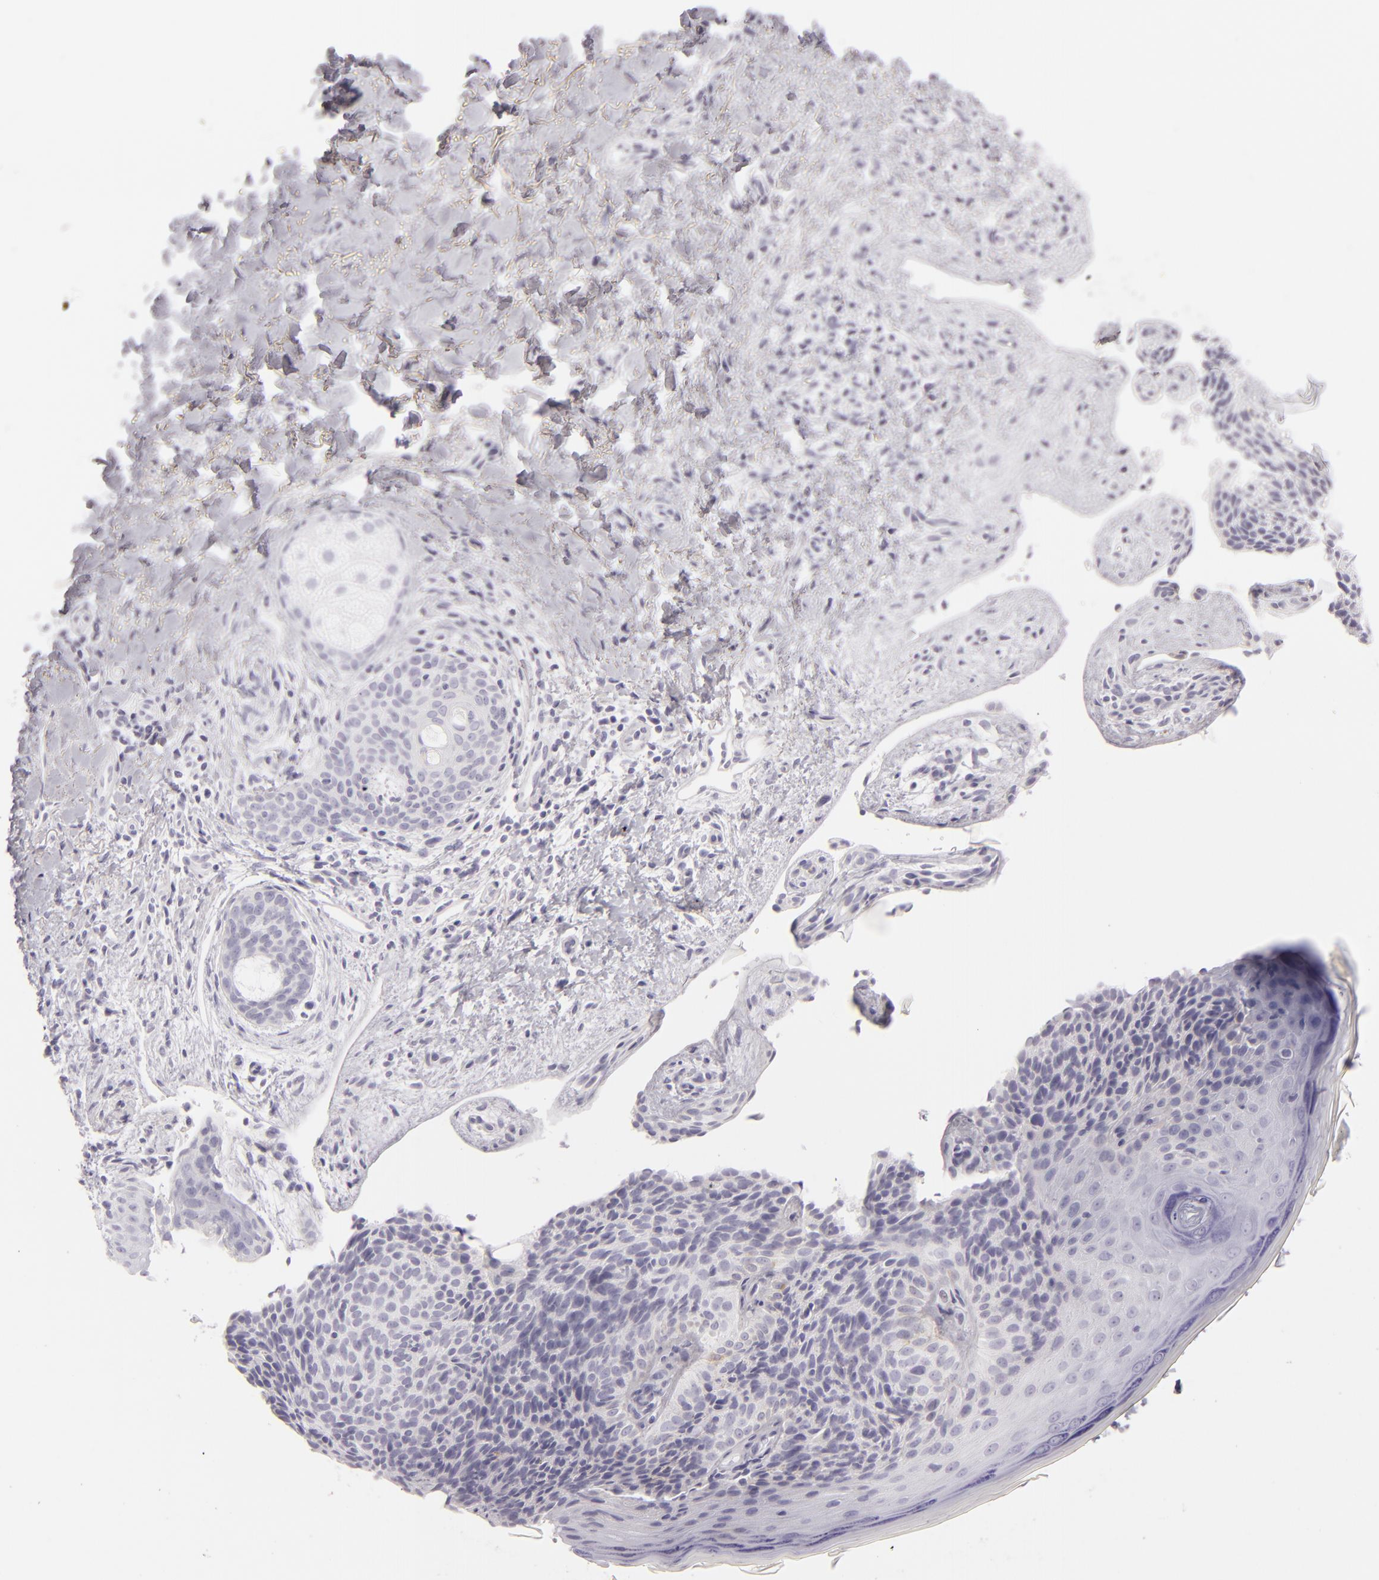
{"staining": {"intensity": "negative", "quantity": "none", "location": "none"}, "tissue": "skin cancer", "cell_type": "Tumor cells", "image_type": "cancer", "snomed": [{"axis": "morphology", "description": "Basal cell carcinoma"}, {"axis": "topography", "description": "Skin"}], "caption": "DAB (3,3'-diaminobenzidine) immunohistochemical staining of basal cell carcinoma (skin) demonstrates no significant expression in tumor cells. (DAB immunohistochemistry visualized using brightfield microscopy, high magnification).", "gene": "CDX2", "patient": {"sex": "female", "age": 78}}